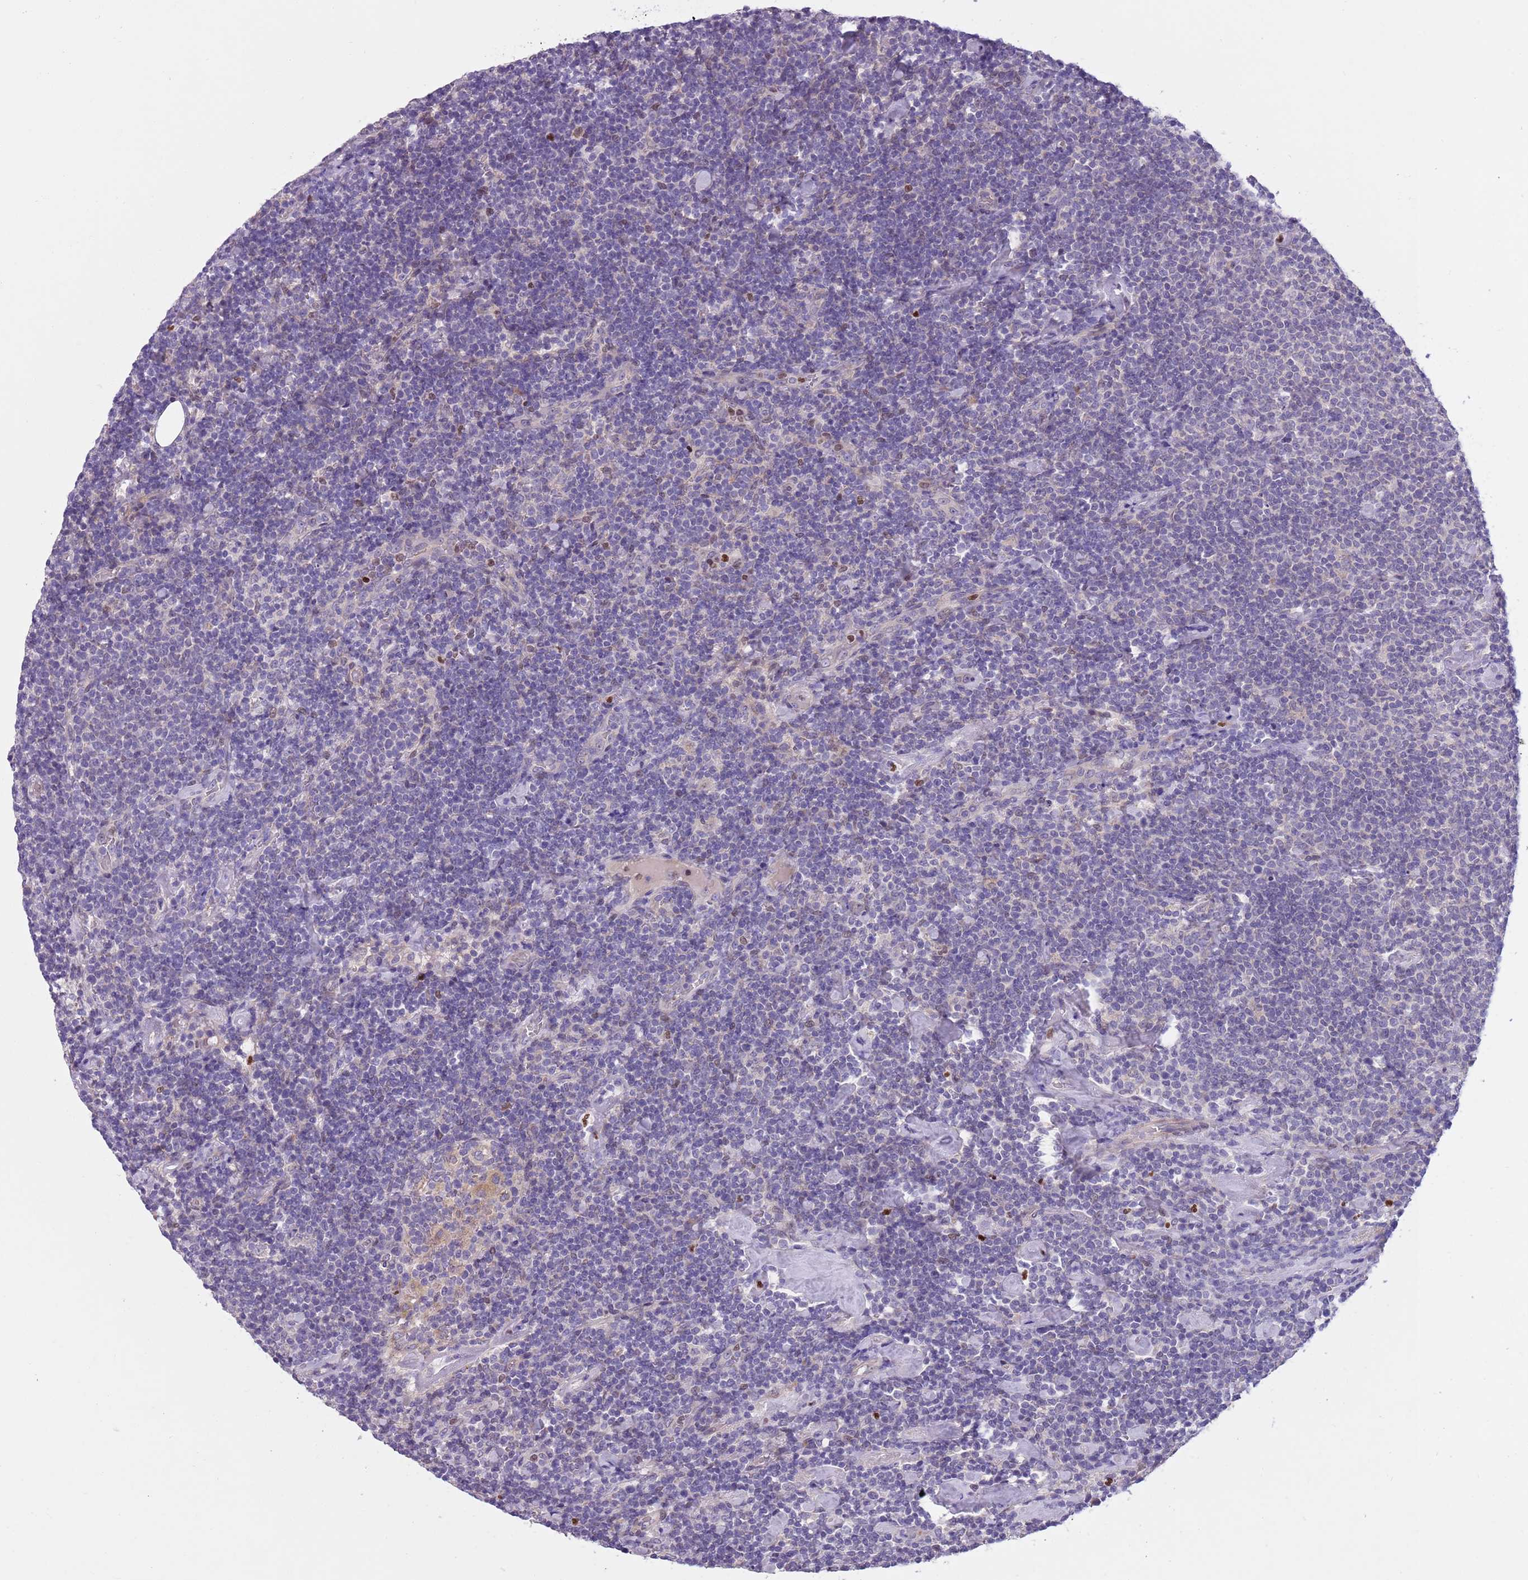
{"staining": {"intensity": "negative", "quantity": "none", "location": "none"}, "tissue": "lymphoma", "cell_type": "Tumor cells", "image_type": "cancer", "snomed": [{"axis": "morphology", "description": "Malignant lymphoma, non-Hodgkin's type, High grade"}, {"axis": "topography", "description": "Lymph node"}], "caption": "This is a photomicrograph of IHC staining of lymphoma, which shows no expression in tumor cells. The staining was performed using DAB to visualize the protein expression in brown, while the nuclei were stained in blue with hematoxylin (Magnification: 20x).", "gene": "ADCY7", "patient": {"sex": "male", "age": 61}}